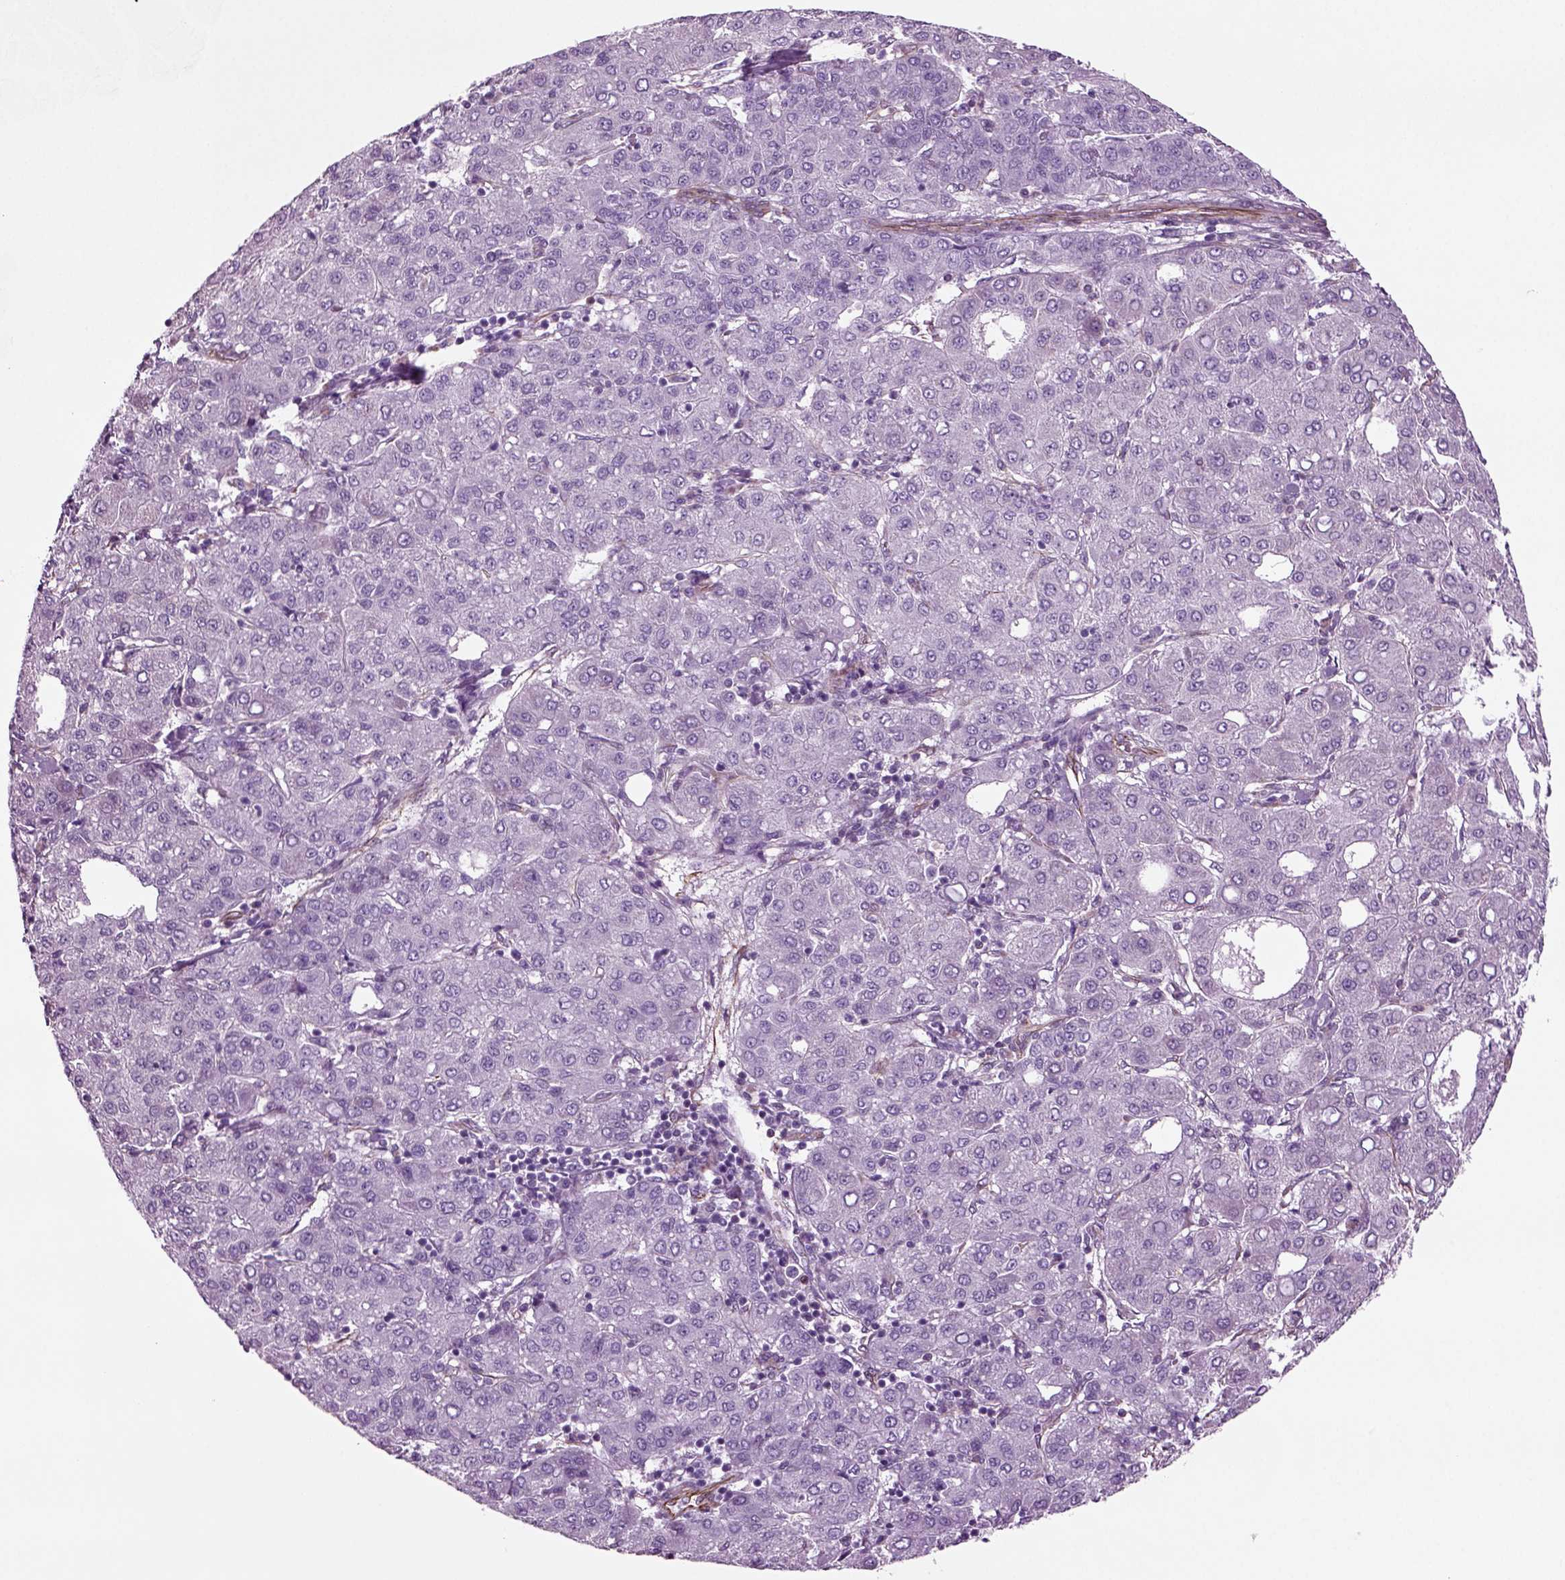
{"staining": {"intensity": "negative", "quantity": "none", "location": "none"}, "tissue": "liver cancer", "cell_type": "Tumor cells", "image_type": "cancer", "snomed": [{"axis": "morphology", "description": "Carcinoma, Hepatocellular, NOS"}, {"axis": "topography", "description": "Liver"}], "caption": "Tumor cells are negative for protein expression in human liver cancer (hepatocellular carcinoma).", "gene": "ACER3", "patient": {"sex": "male", "age": 65}}